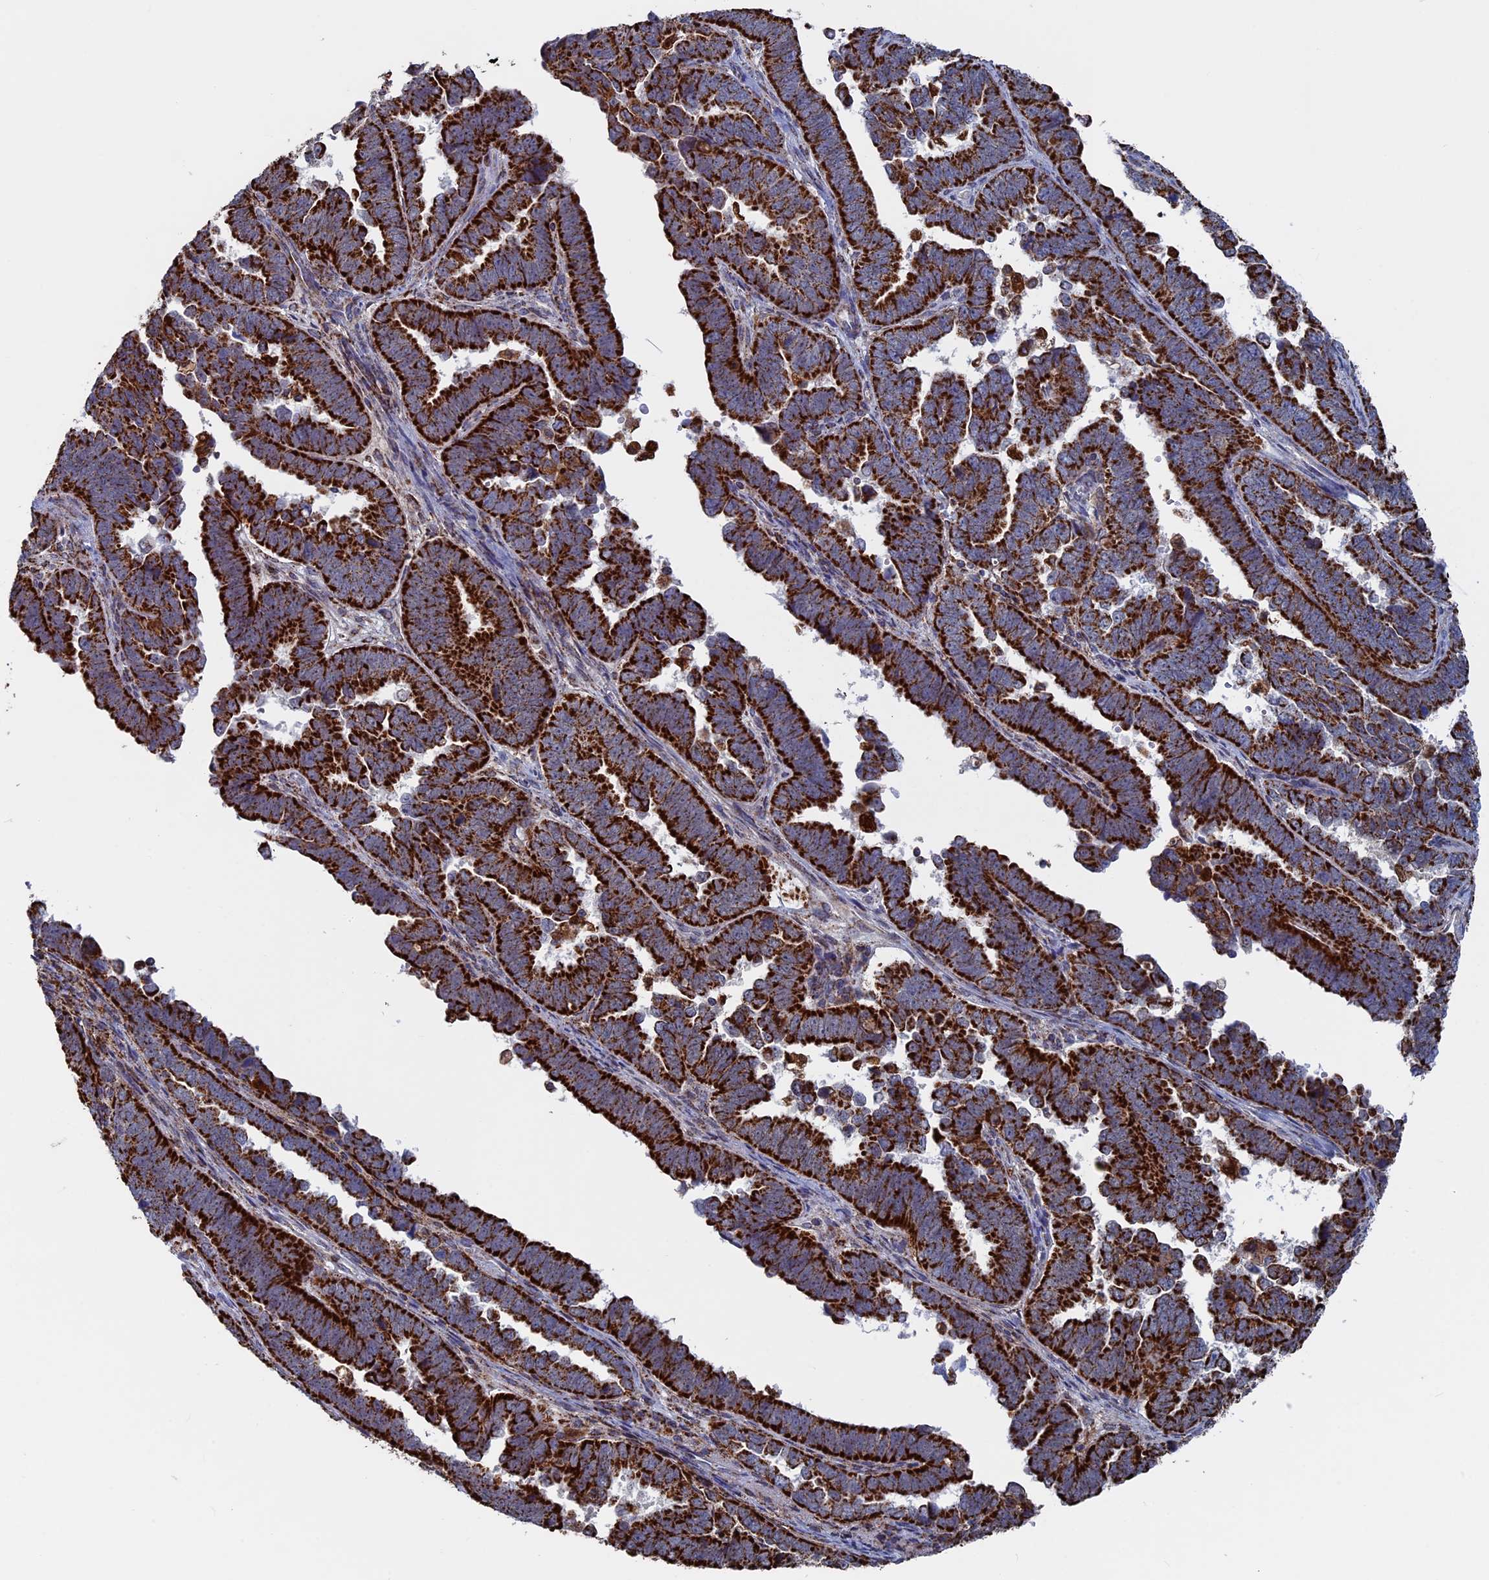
{"staining": {"intensity": "strong", "quantity": ">75%", "location": "cytoplasmic/membranous"}, "tissue": "endometrial cancer", "cell_type": "Tumor cells", "image_type": "cancer", "snomed": [{"axis": "morphology", "description": "Adenocarcinoma, NOS"}, {"axis": "topography", "description": "Endometrium"}], "caption": "Endometrial cancer stained with a protein marker demonstrates strong staining in tumor cells.", "gene": "SEC24D", "patient": {"sex": "female", "age": 75}}